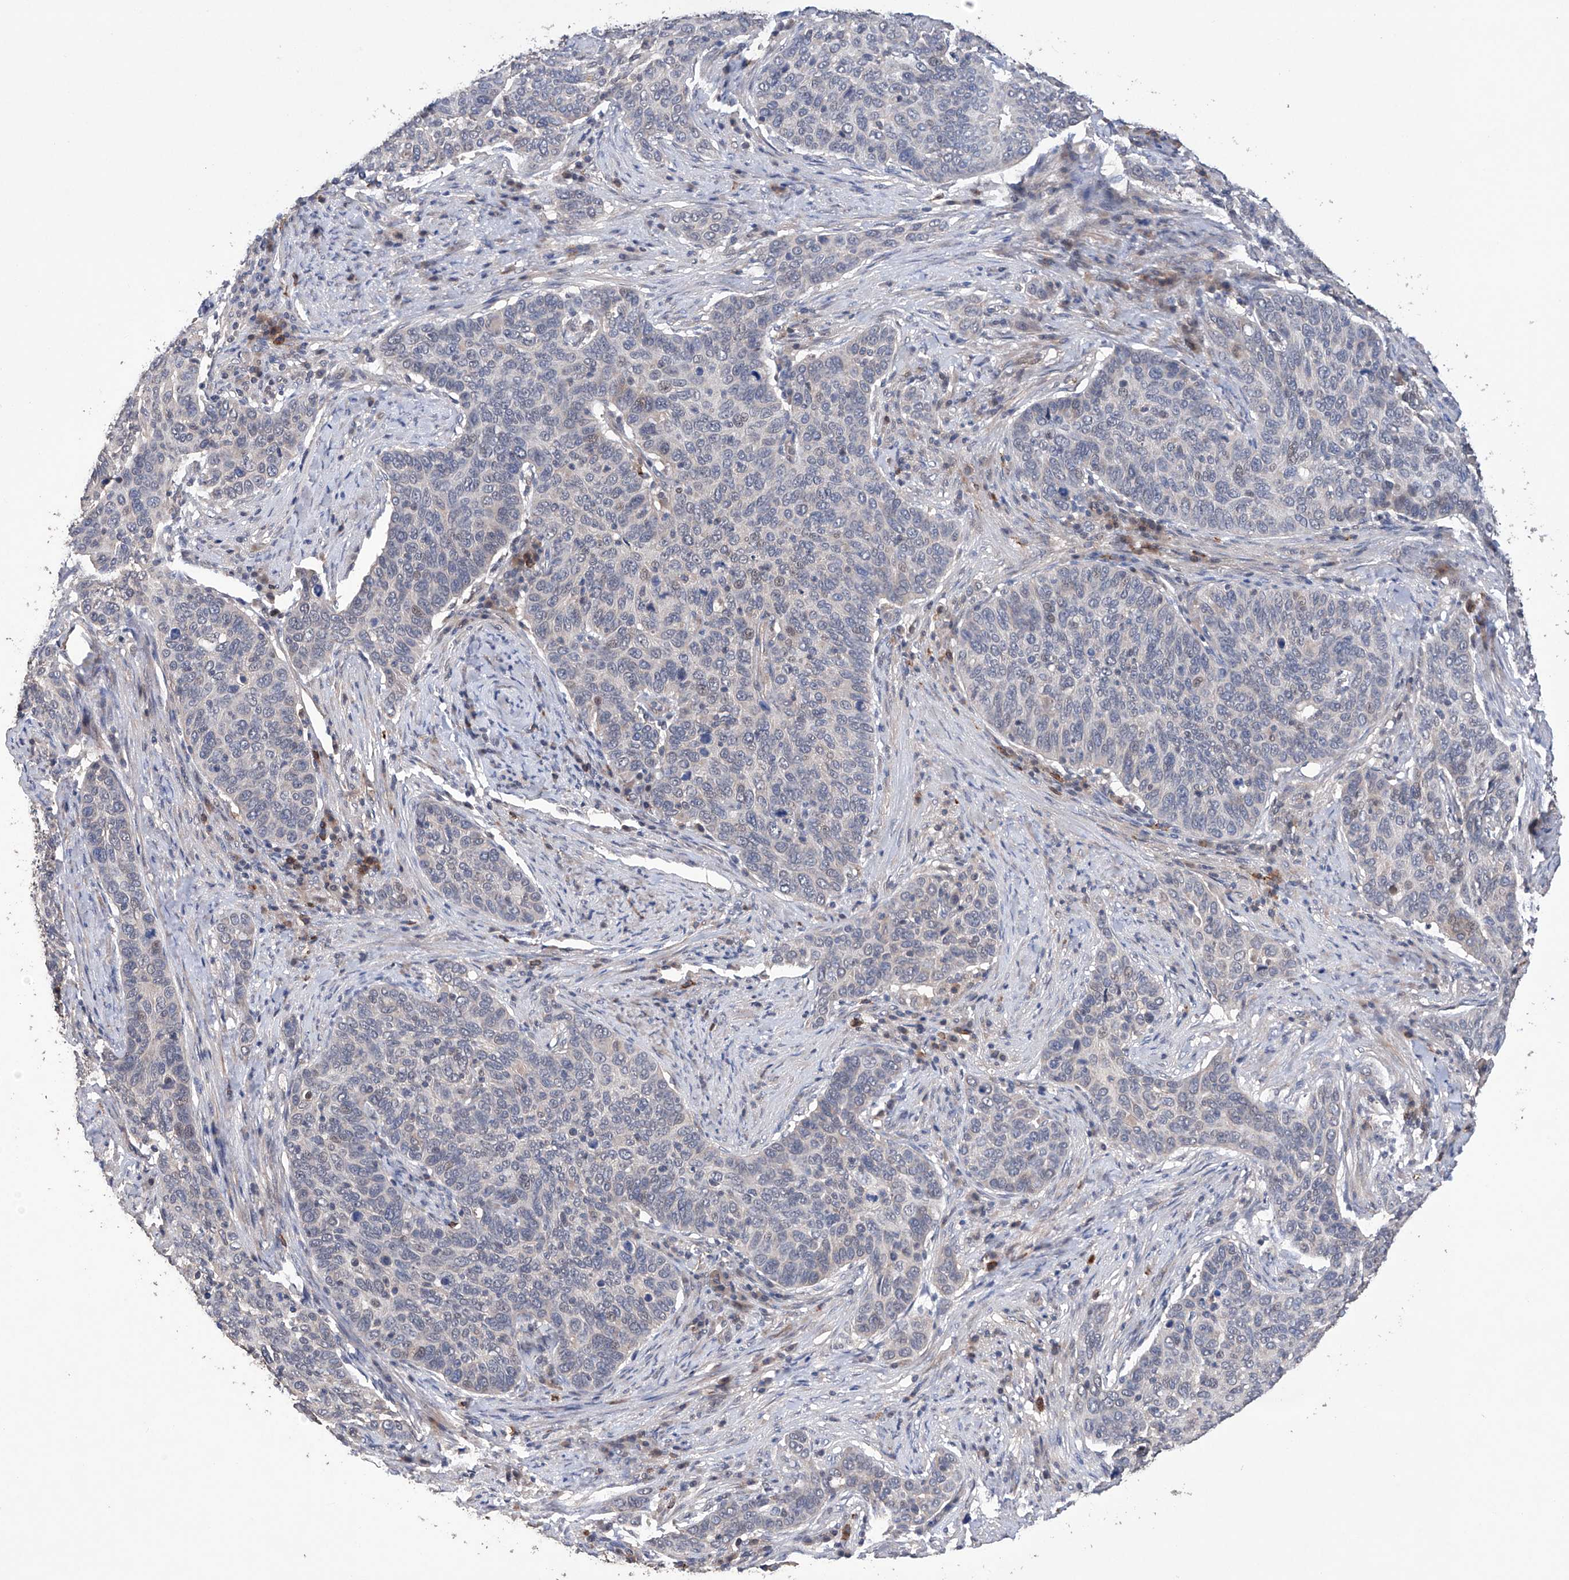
{"staining": {"intensity": "weak", "quantity": "<25%", "location": "nuclear"}, "tissue": "cervical cancer", "cell_type": "Tumor cells", "image_type": "cancer", "snomed": [{"axis": "morphology", "description": "Squamous cell carcinoma, NOS"}, {"axis": "topography", "description": "Cervix"}], "caption": "An immunohistochemistry photomicrograph of cervical squamous cell carcinoma is shown. There is no staining in tumor cells of cervical squamous cell carcinoma.", "gene": "AFG1L", "patient": {"sex": "female", "age": 60}}